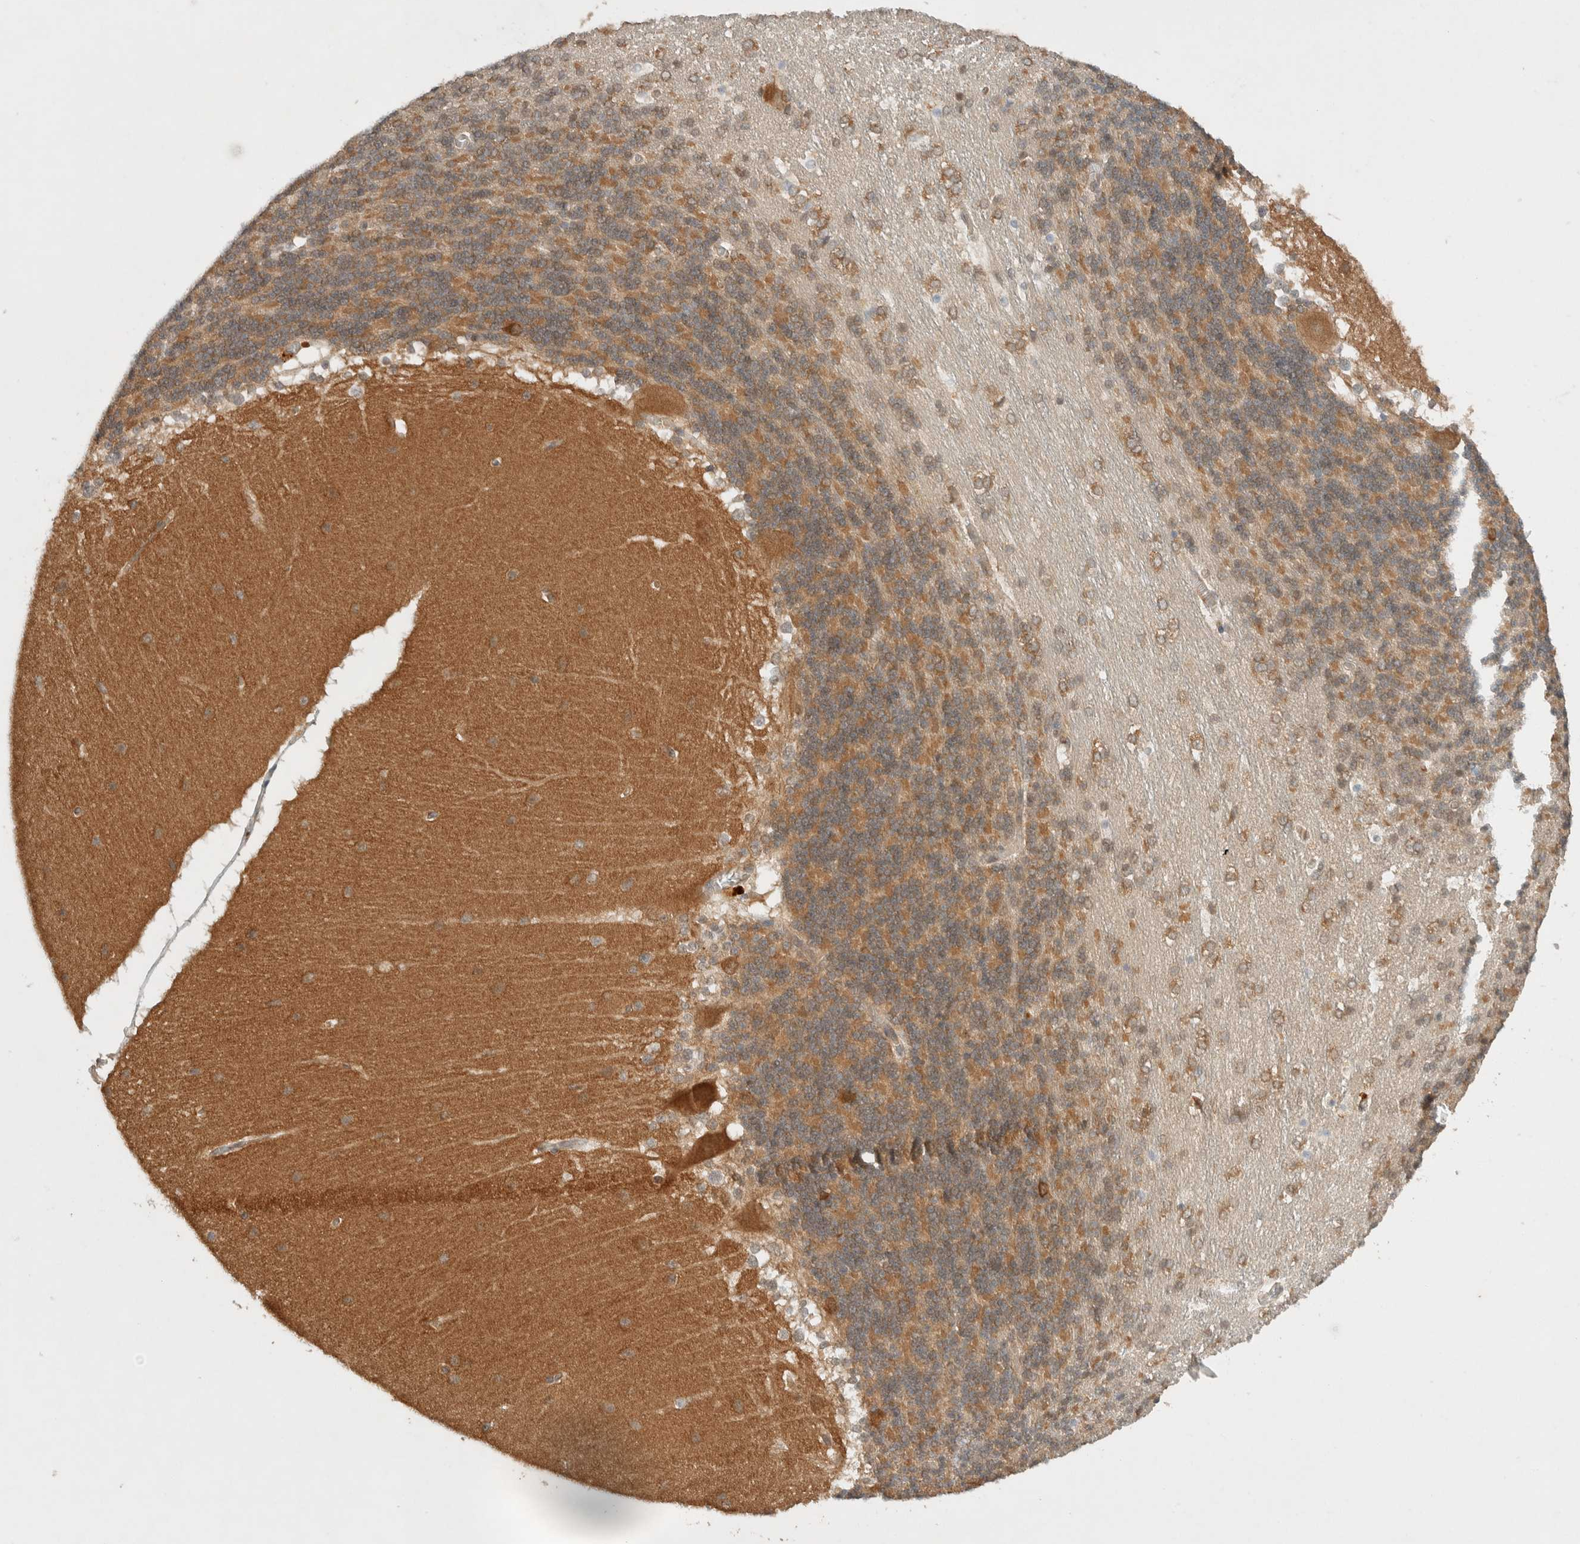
{"staining": {"intensity": "moderate", "quantity": ">75%", "location": "cytoplasmic/membranous"}, "tissue": "cerebellum", "cell_type": "Cells in granular layer", "image_type": "normal", "snomed": [{"axis": "morphology", "description": "Normal tissue, NOS"}, {"axis": "topography", "description": "Cerebellum"}], "caption": "Unremarkable cerebellum was stained to show a protein in brown. There is medium levels of moderate cytoplasmic/membranous positivity in about >75% of cells in granular layer. The staining was performed using DAB to visualize the protein expression in brown, while the nuclei were stained in blue with hematoxylin (Magnification: 20x).", "gene": "ARFGEF2", "patient": {"sex": "female", "age": 19}}